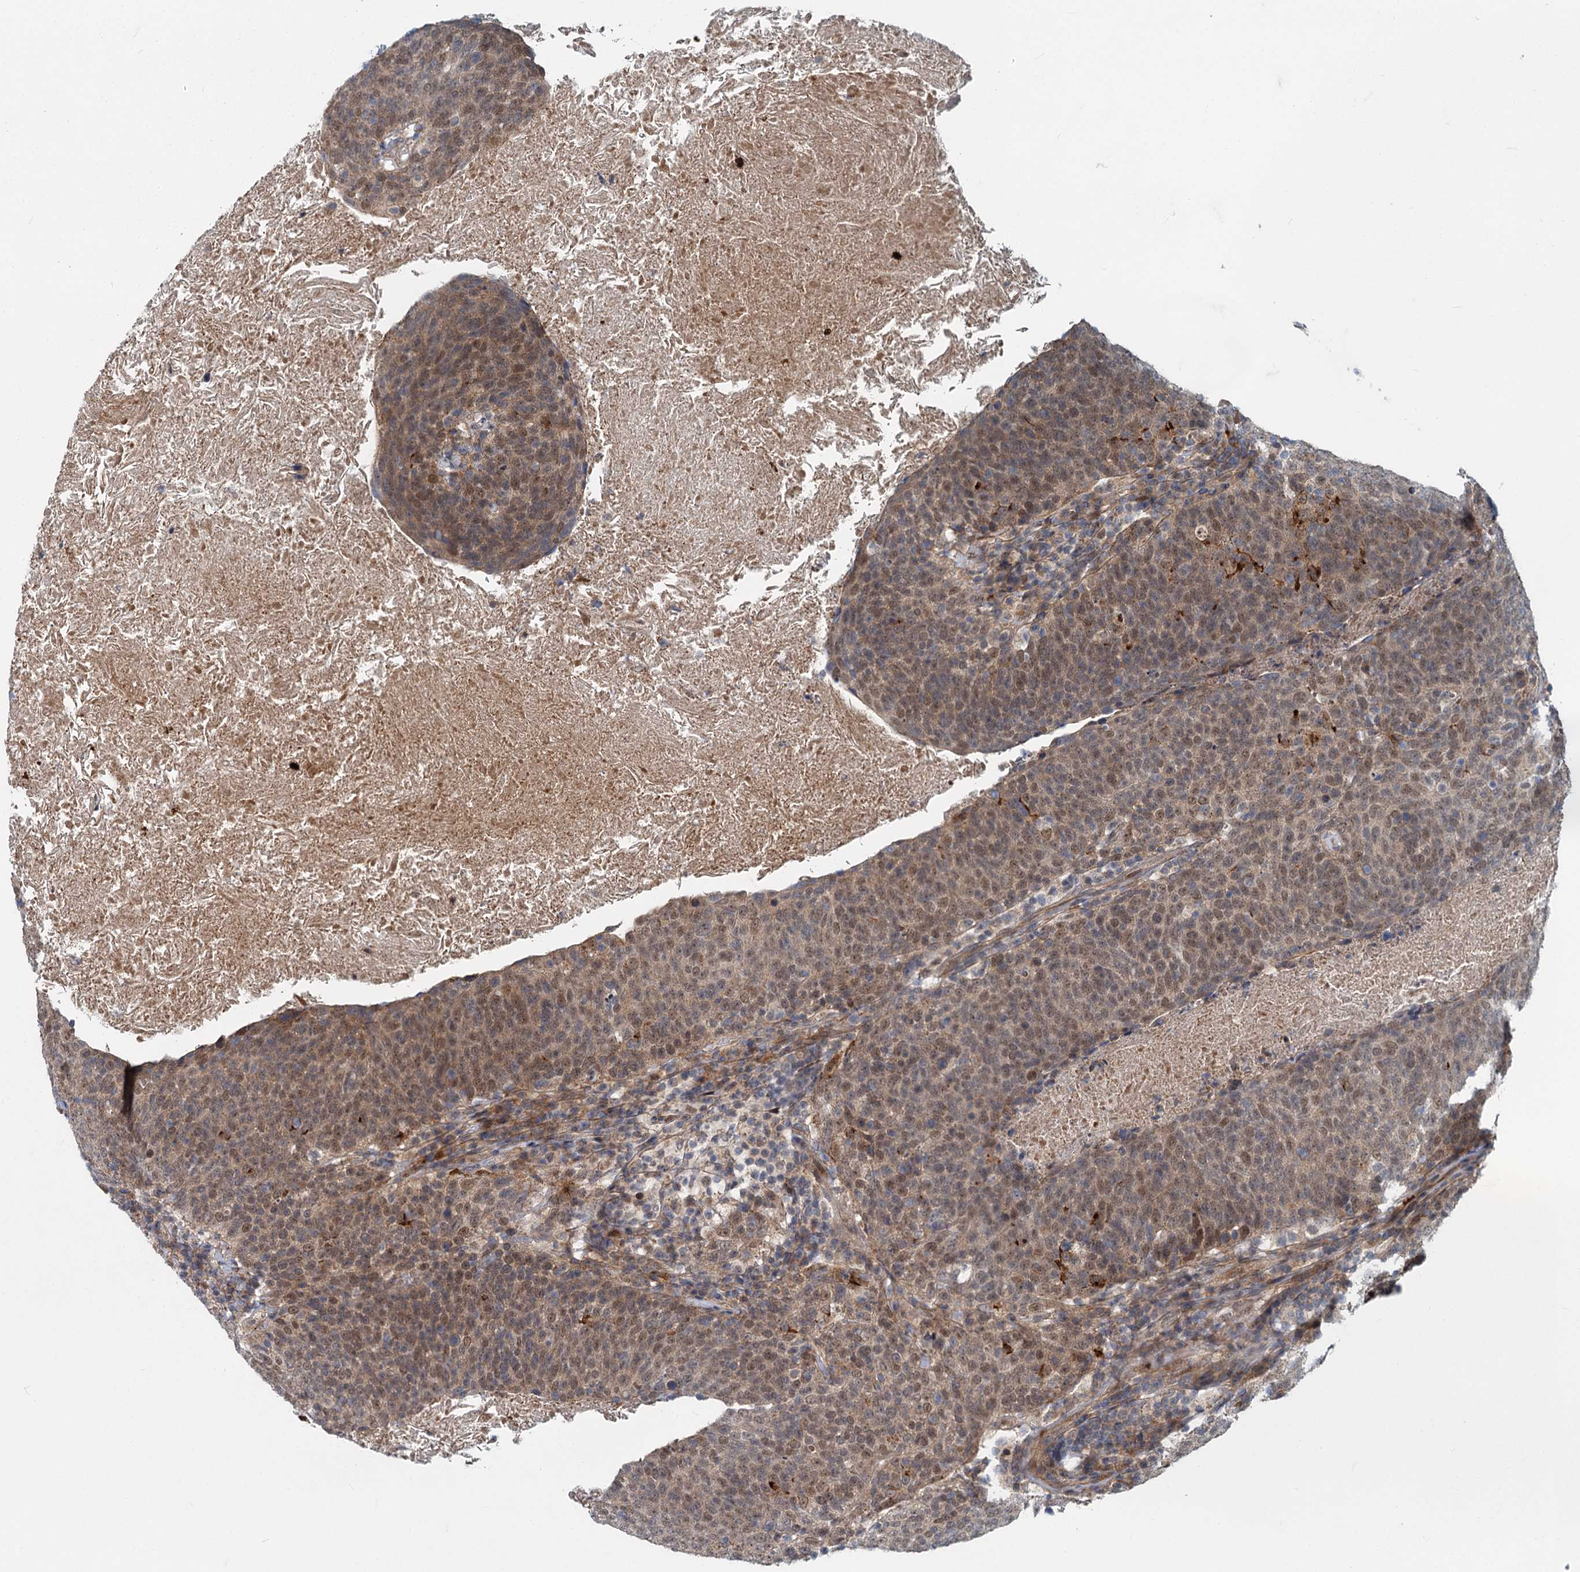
{"staining": {"intensity": "weak", "quantity": ">75%", "location": "cytoplasmic/membranous,nuclear"}, "tissue": "head and neck cancer", "cell_type": "Tumor cells", "image_type": "cancer", "snomed": [{"axis": "morphology", "description": "Squamous cell carcinoma, NOS"}, {"axis": "morphology", "description": "Squamous cell carcinoma, metastatic, NOS"}, {"axis": "topography", "description": "Lymph node"}, {"axis": "topography", "description": "Head-Neck"}], "caption": "High-magnification brightfield microscopy of head and neck cancer stained with DAB (3,3'-diaminobenzidine) (brown) and counterstained with hematoxylin (blue). tumor cells exhibit weak cytoplasmic/membranous and nuclear expression is identified in approximately>75% of cells.", "gene": "ADCY2", "patient": {"sex": "male", "age": 62}}